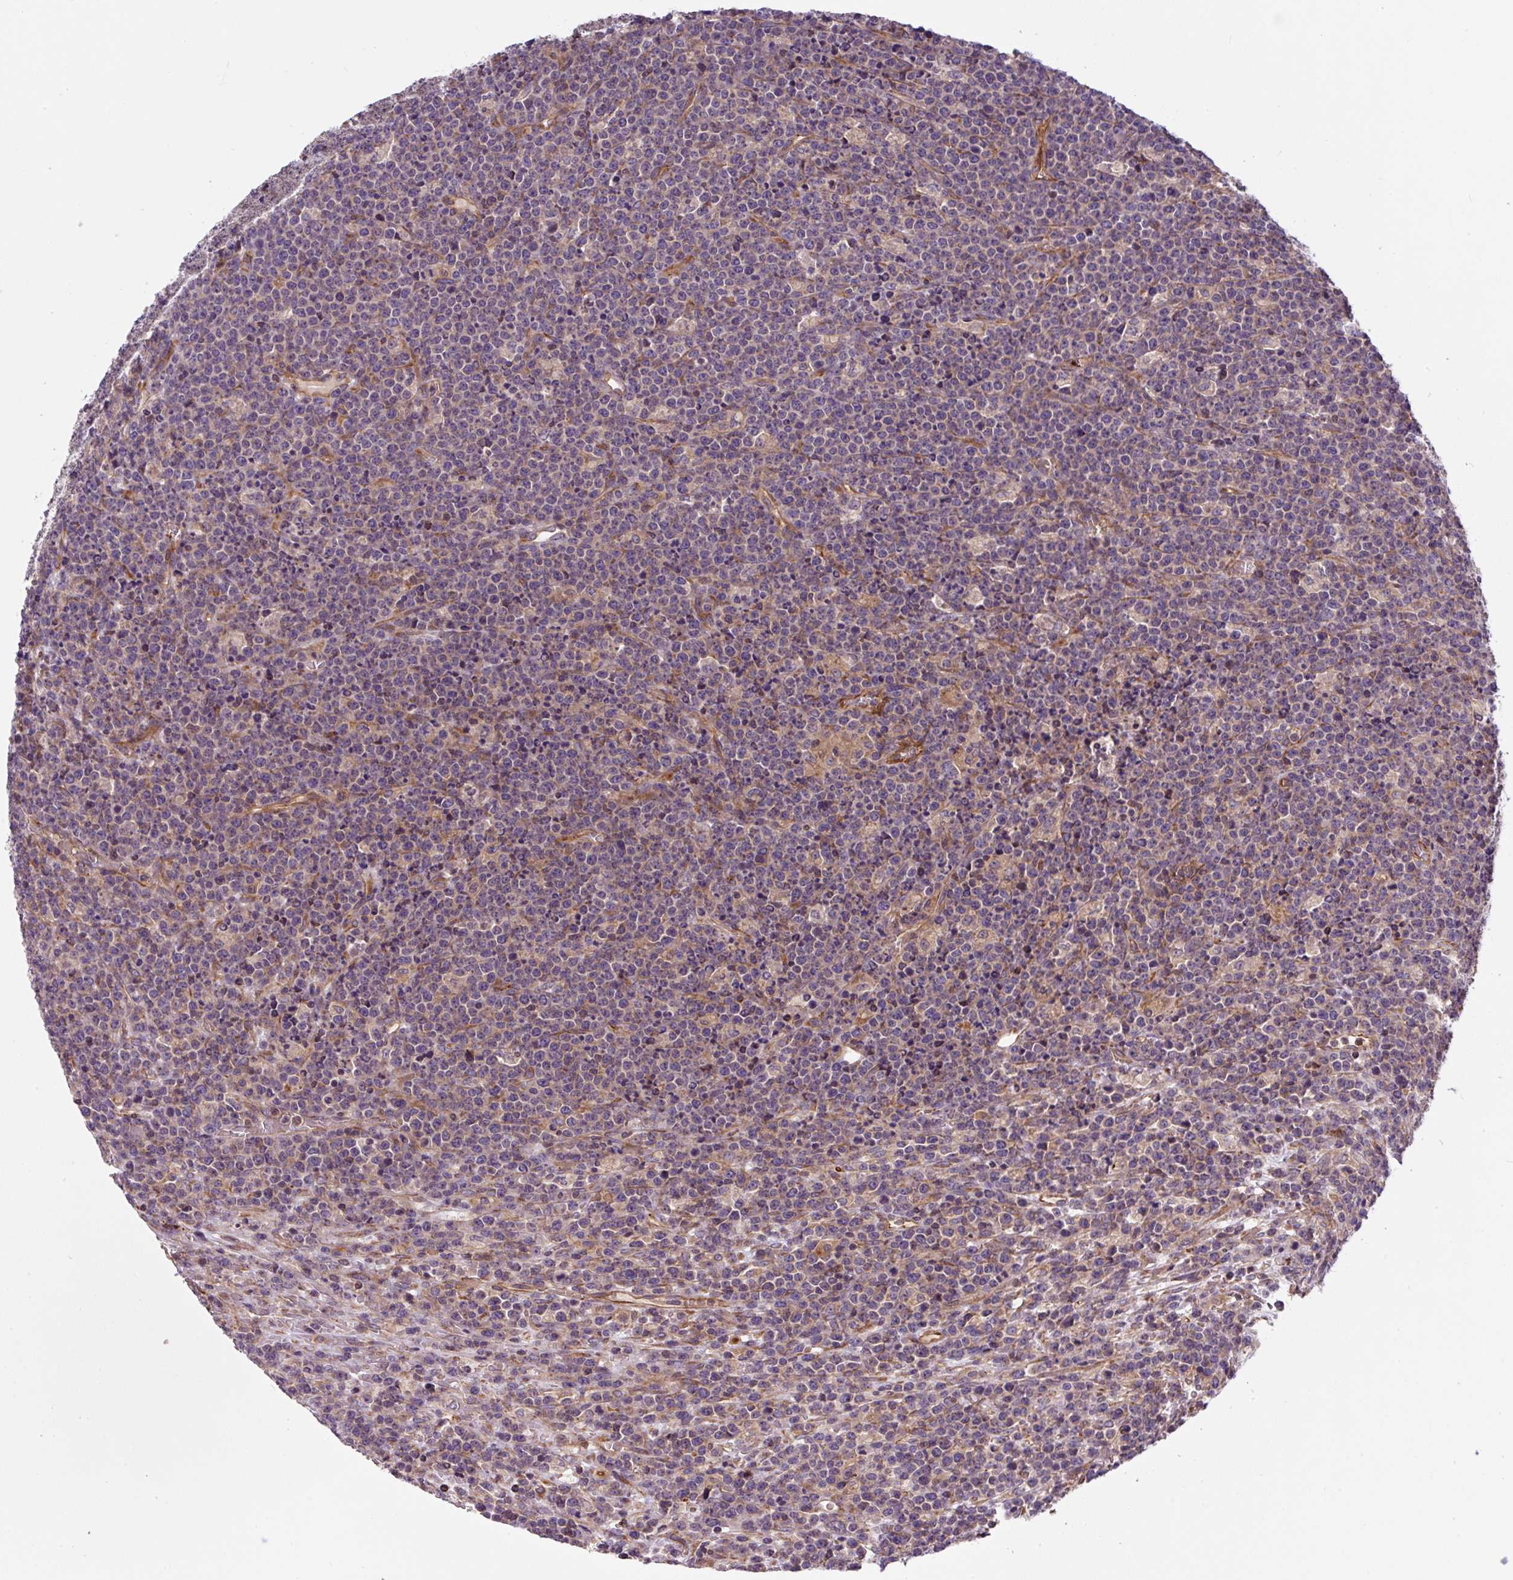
{"staining": {"intensity": "negative", "quantity": "none", "location": "none"}, "tissue": "lymphoma", "cell_type": "Tumor cells", "image_type": "cancer", "snomed": [{"axis": "morphology", "description": "Malignant lymphoma, non-Hodgkin's type, High grade"}, {"axis": "topography", "description": "Ovary"}], "caption": "Immunohistochemical staining of human lymphoma displays no significant positivity in tumor cells.", "gene": "APOBEC3D", "patient": {"sex": "female", "age": 56}}